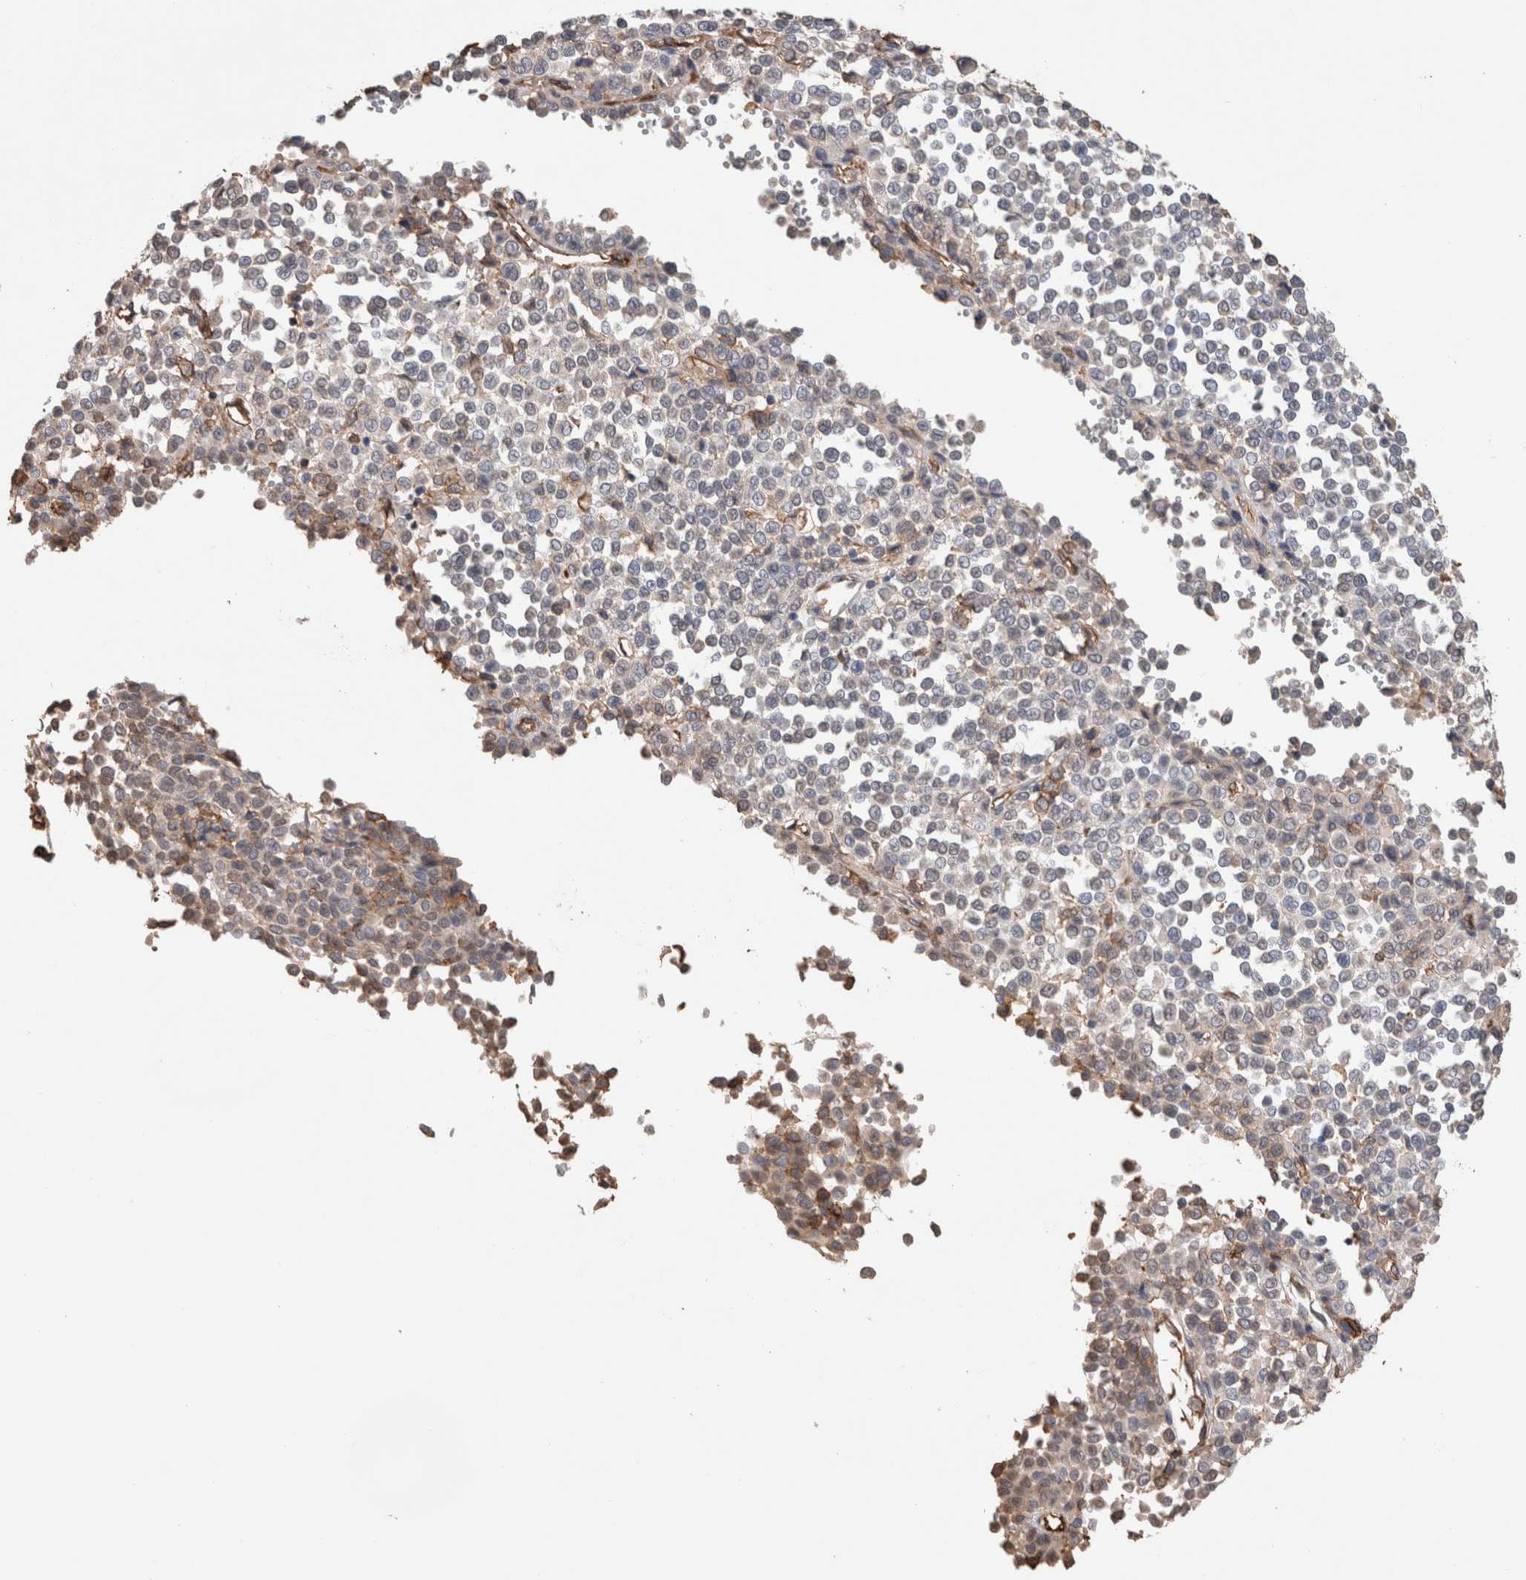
{"staining": {"intensity": "weak", "quantity": "<25%", "location": "cytoplasmic/membranous"}, "tissue": "melanoma", "cell_type": "Tumor cells", "image_type": "cancer", "snomed": [{"axis": "morphology", "description": "Malignant melanoma, Metastatic site"}, {"axis": "topography", "description": "Pancreas"}], "caption": "An IHC photomicrograph of malignant melanoma (metastatic site) is shown. There is no staining in tumor cells of malignant melanoma (metastatic site).", "gene": "S100A10", "patient": {"sex": "female", "age": 30}}